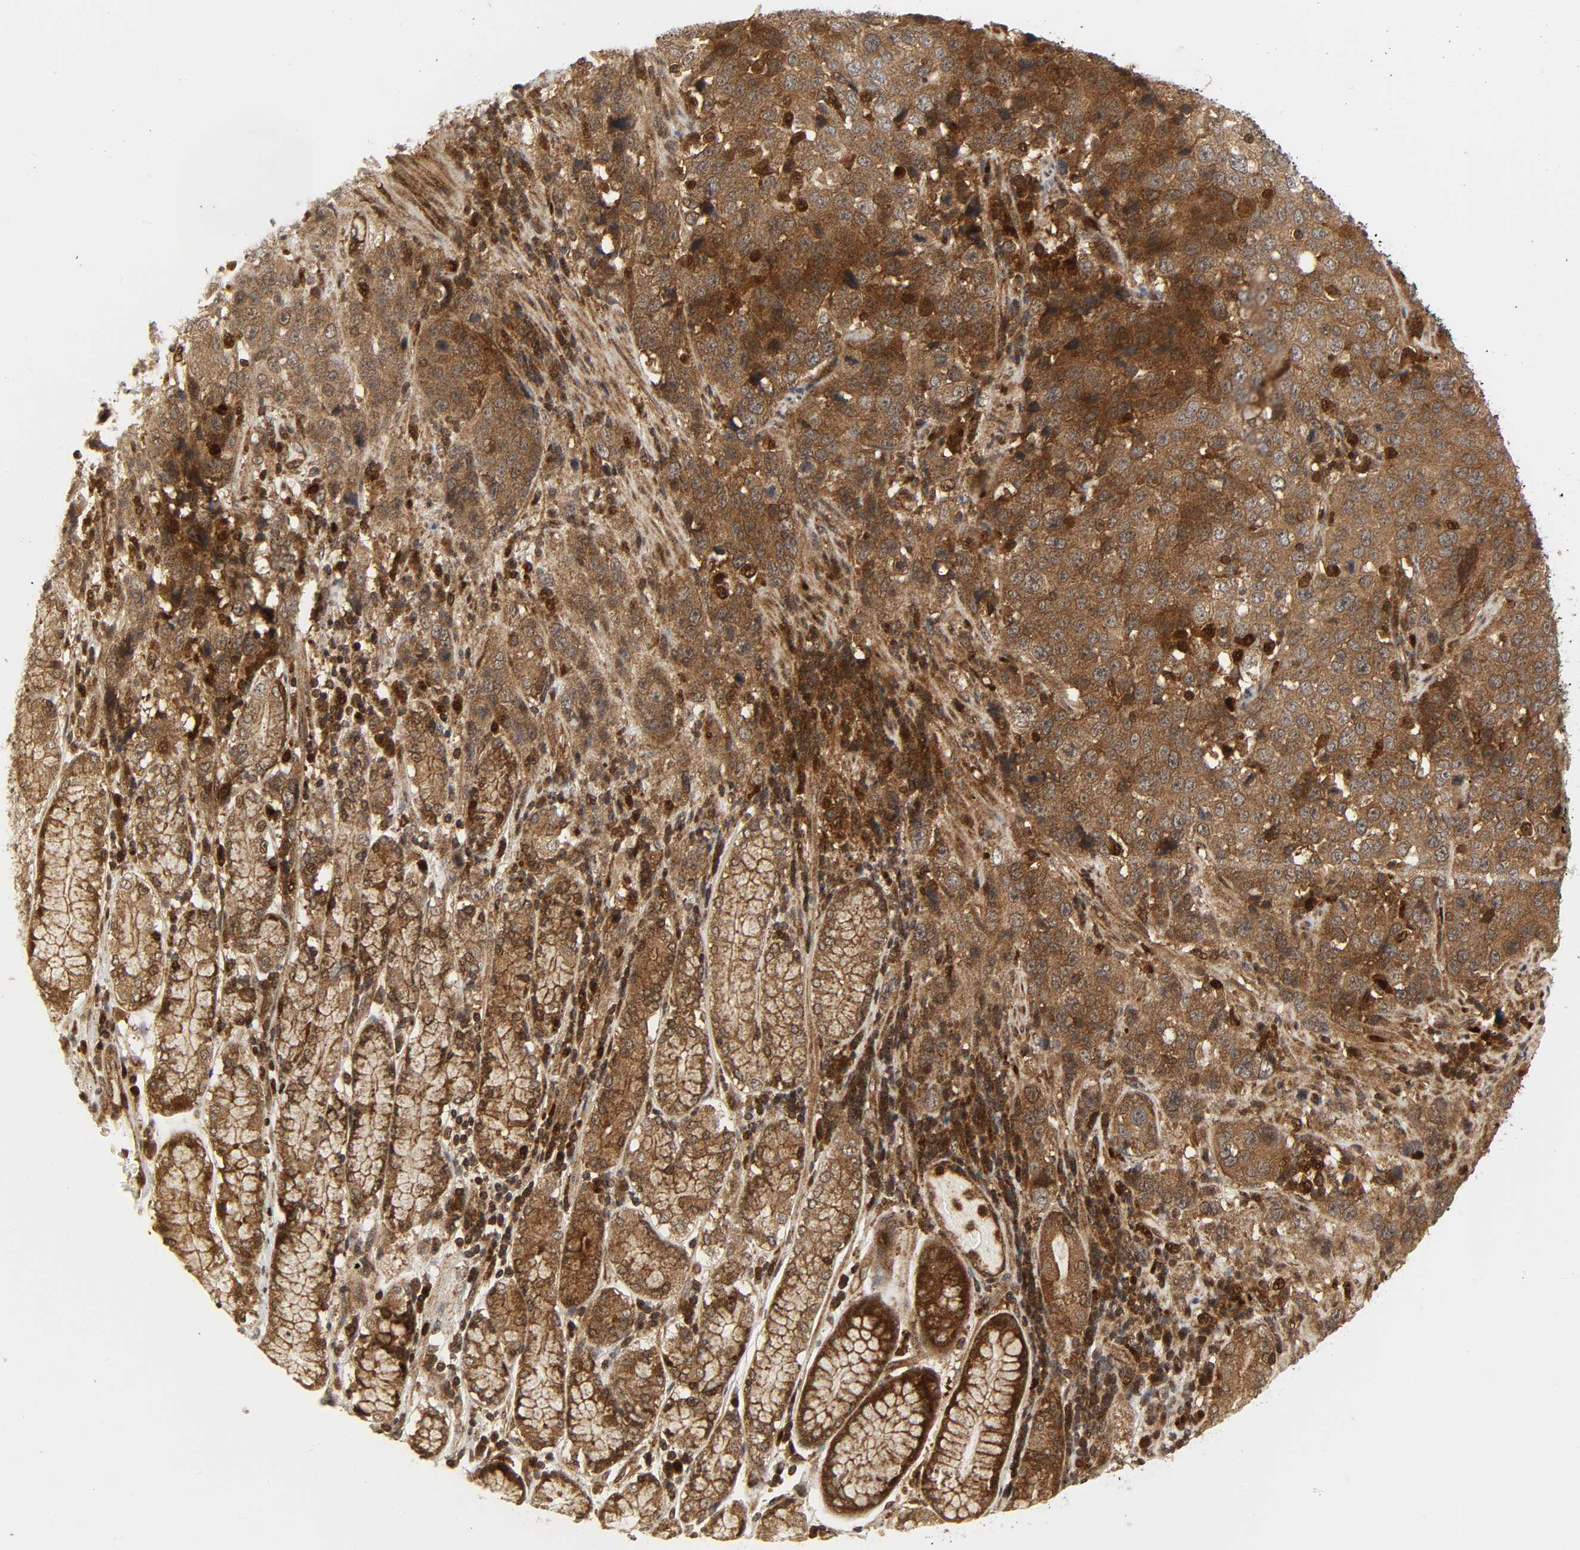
{"staining": {"intensity": "moderate", "quantity": ">75%", "location": "cytoplasmic/membranous"}, "tissue": "stomach cancer", "cell_type": "Tumor cells", "image_type": "cancer", "snomed": [{"axis": "morphology", "description": "Normal tissue, NOS"}, {"axis": "morphology", "description": "Adenocarcinoma, NOS"}, {"axis": "topography", "description": "Stomach"}], "caption": "Stomach cancer was stained to show a protein in brown. There is medium levels of moderate cytoplasmic/membranous positivity in about >75% of tumor cells.", "gene": "CHUK", "patient": {"sex": "male", "age": 48}}